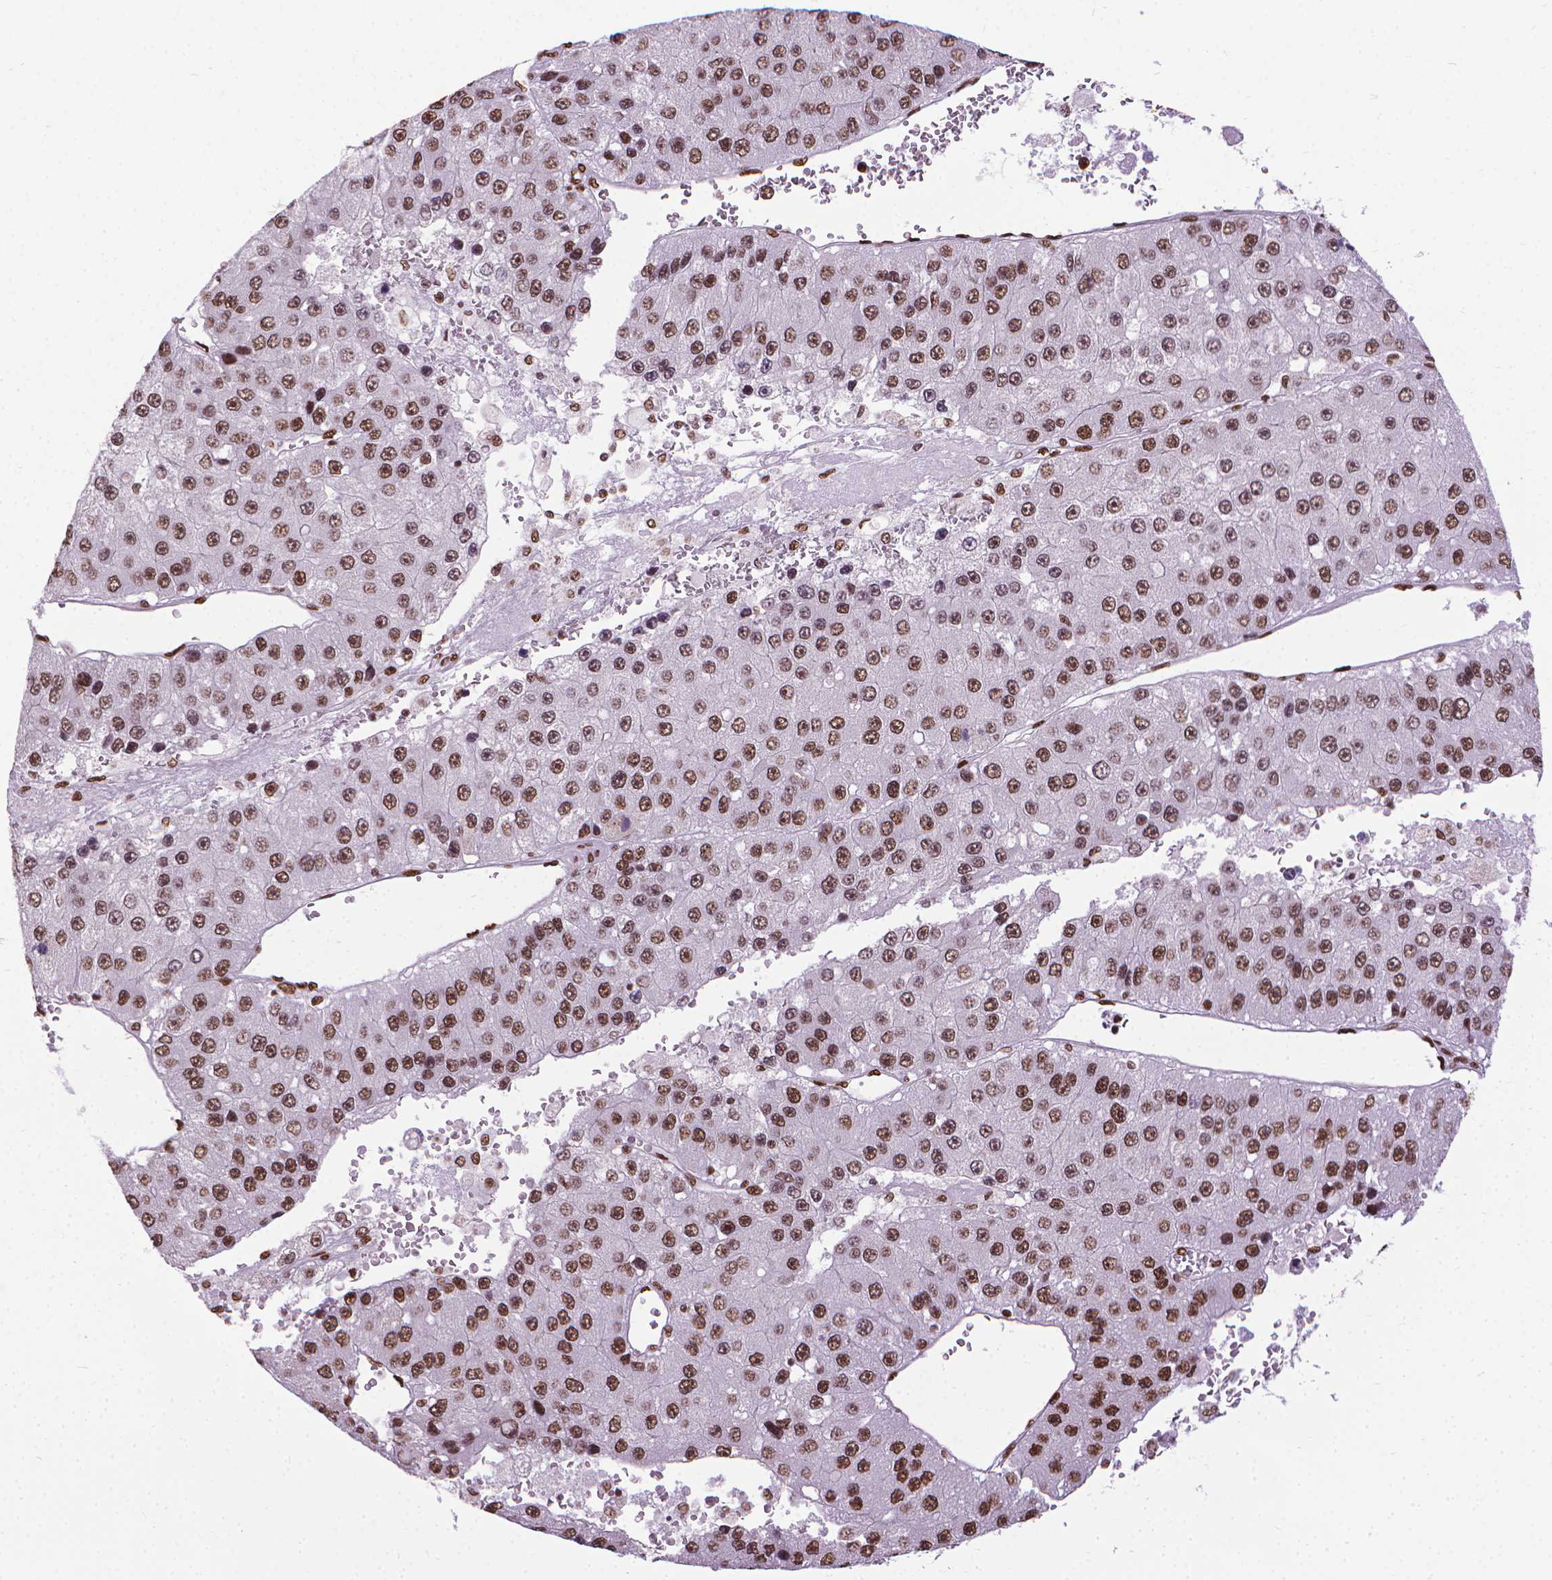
{"staining": {"intensity": "moderate", "quantity": ">75%", "location": "nuclear"}, "tissue": "liver cancer", "cell_type": "Tumor cells", "image_type": "cancer", "snomed": [{"axis": "morphology", "description": "Carcinoma, Hepatocellular, NOS"}, {"axis": "topography", "description": "Liver"}], "caption": "This image shows liver hepatocellular carcinoma stained with immunohistochemistry (IHC) to label a protein in brown. The nuclear of tumor cells show moderate positivity for the protein. Nuclei are counter-stained blue.", "gene": "AKAP8", "patient": {"sex": "female", "age": 73}}